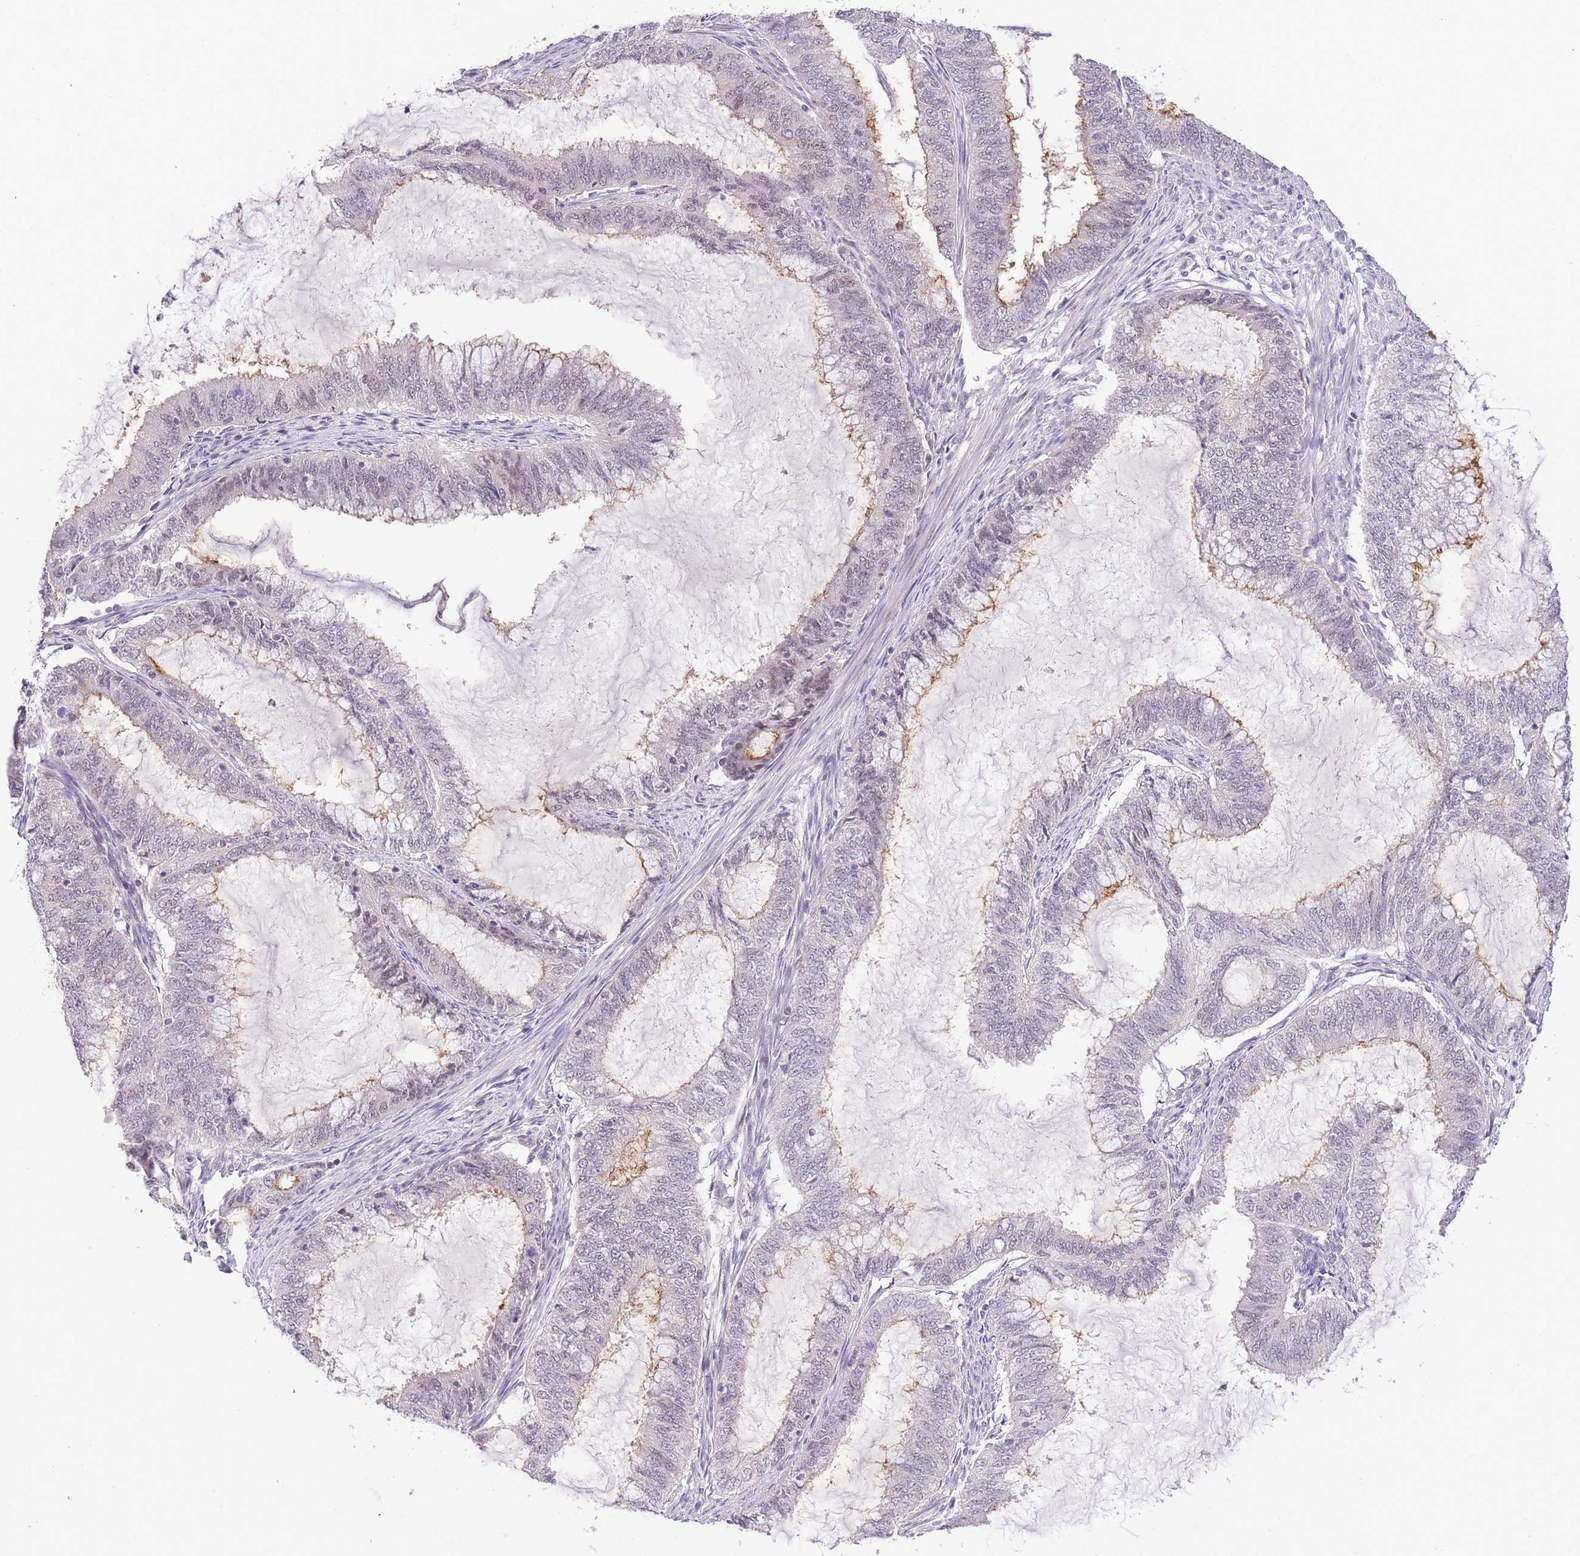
{"staining": {"intensity": "negative", "quantity": "none", "location": "none"}, "tissue": "endometrial cancer", "cell_type": "Tumor cells", "image_type": "cancer", "snomed": [{"axis": "morphology", "description": "Adenocarcinoma, NOS"}, {"axis": "topography", "description": "Endometrium"}], "caption": "This photomicrograph is of endometrial adenocarcinoma stained with immunohistochemistry (IHC) to label a protein in brown with the nuclei are counter-stained blue. There is no staining in tumor cells.", "gene": "SLC35F2", "patient": {"sex": "female", "age": 51}}